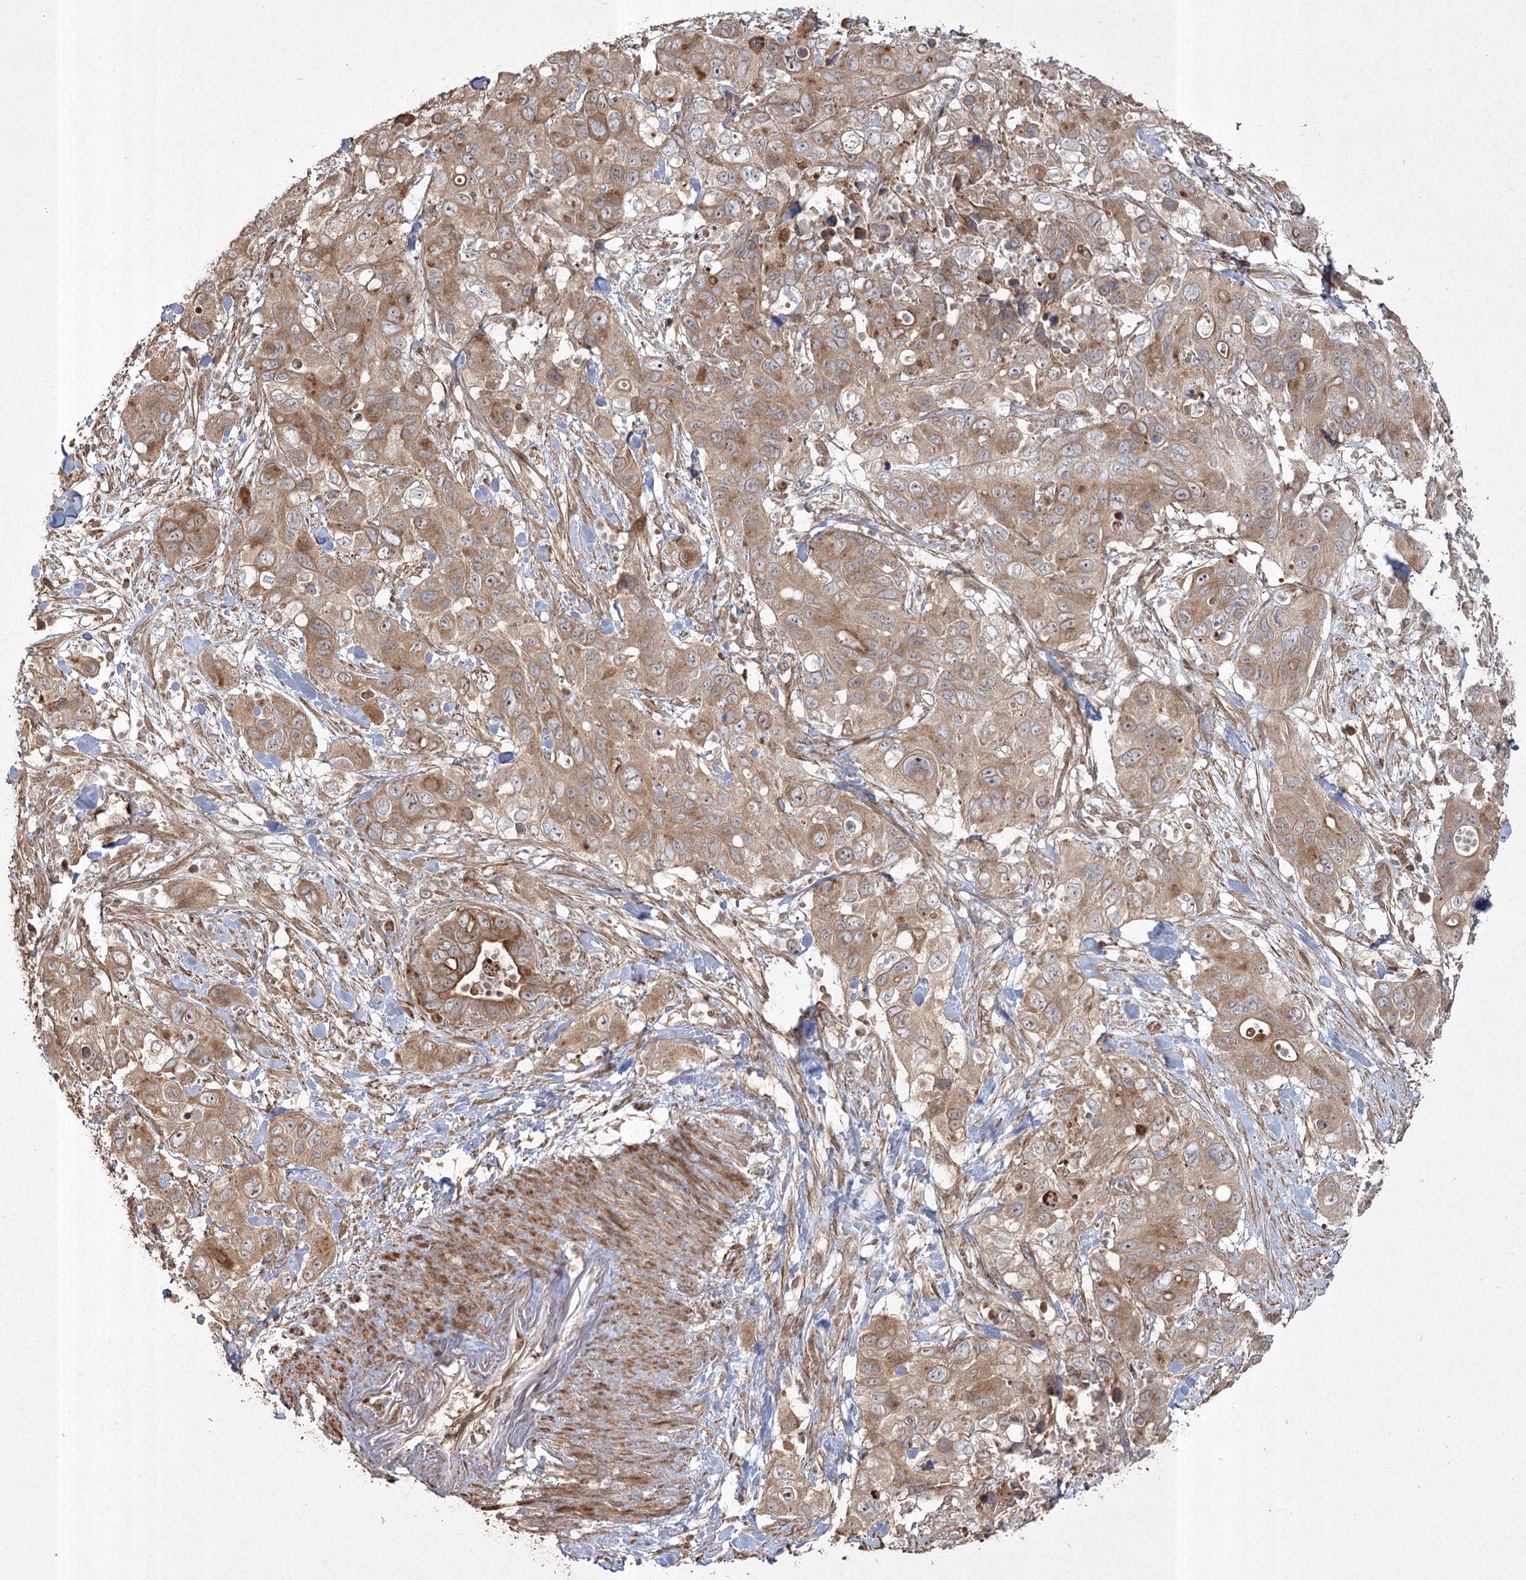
{"staining": {"intensity": "moderate", "quantity": ">75%", "location": "cytoplasmic/membranous"}, "tissue": "pancreatic cancer", "cell_type": "Tumor cells", "image_type": "cancer", "snomed": [{"axis": "morphology", "description": "Adenocarcinoma, NOS"}, {"axis": "topography", "description": "Pancreas"}], "caption": "Moderate cytoplasmic/membranous protein expression is appreciated in about >75% of tumor cells in pancreatic adenocarcinoma.", "gene": "CPLANE1", "patient": {"sex": "female", "age": 71}}